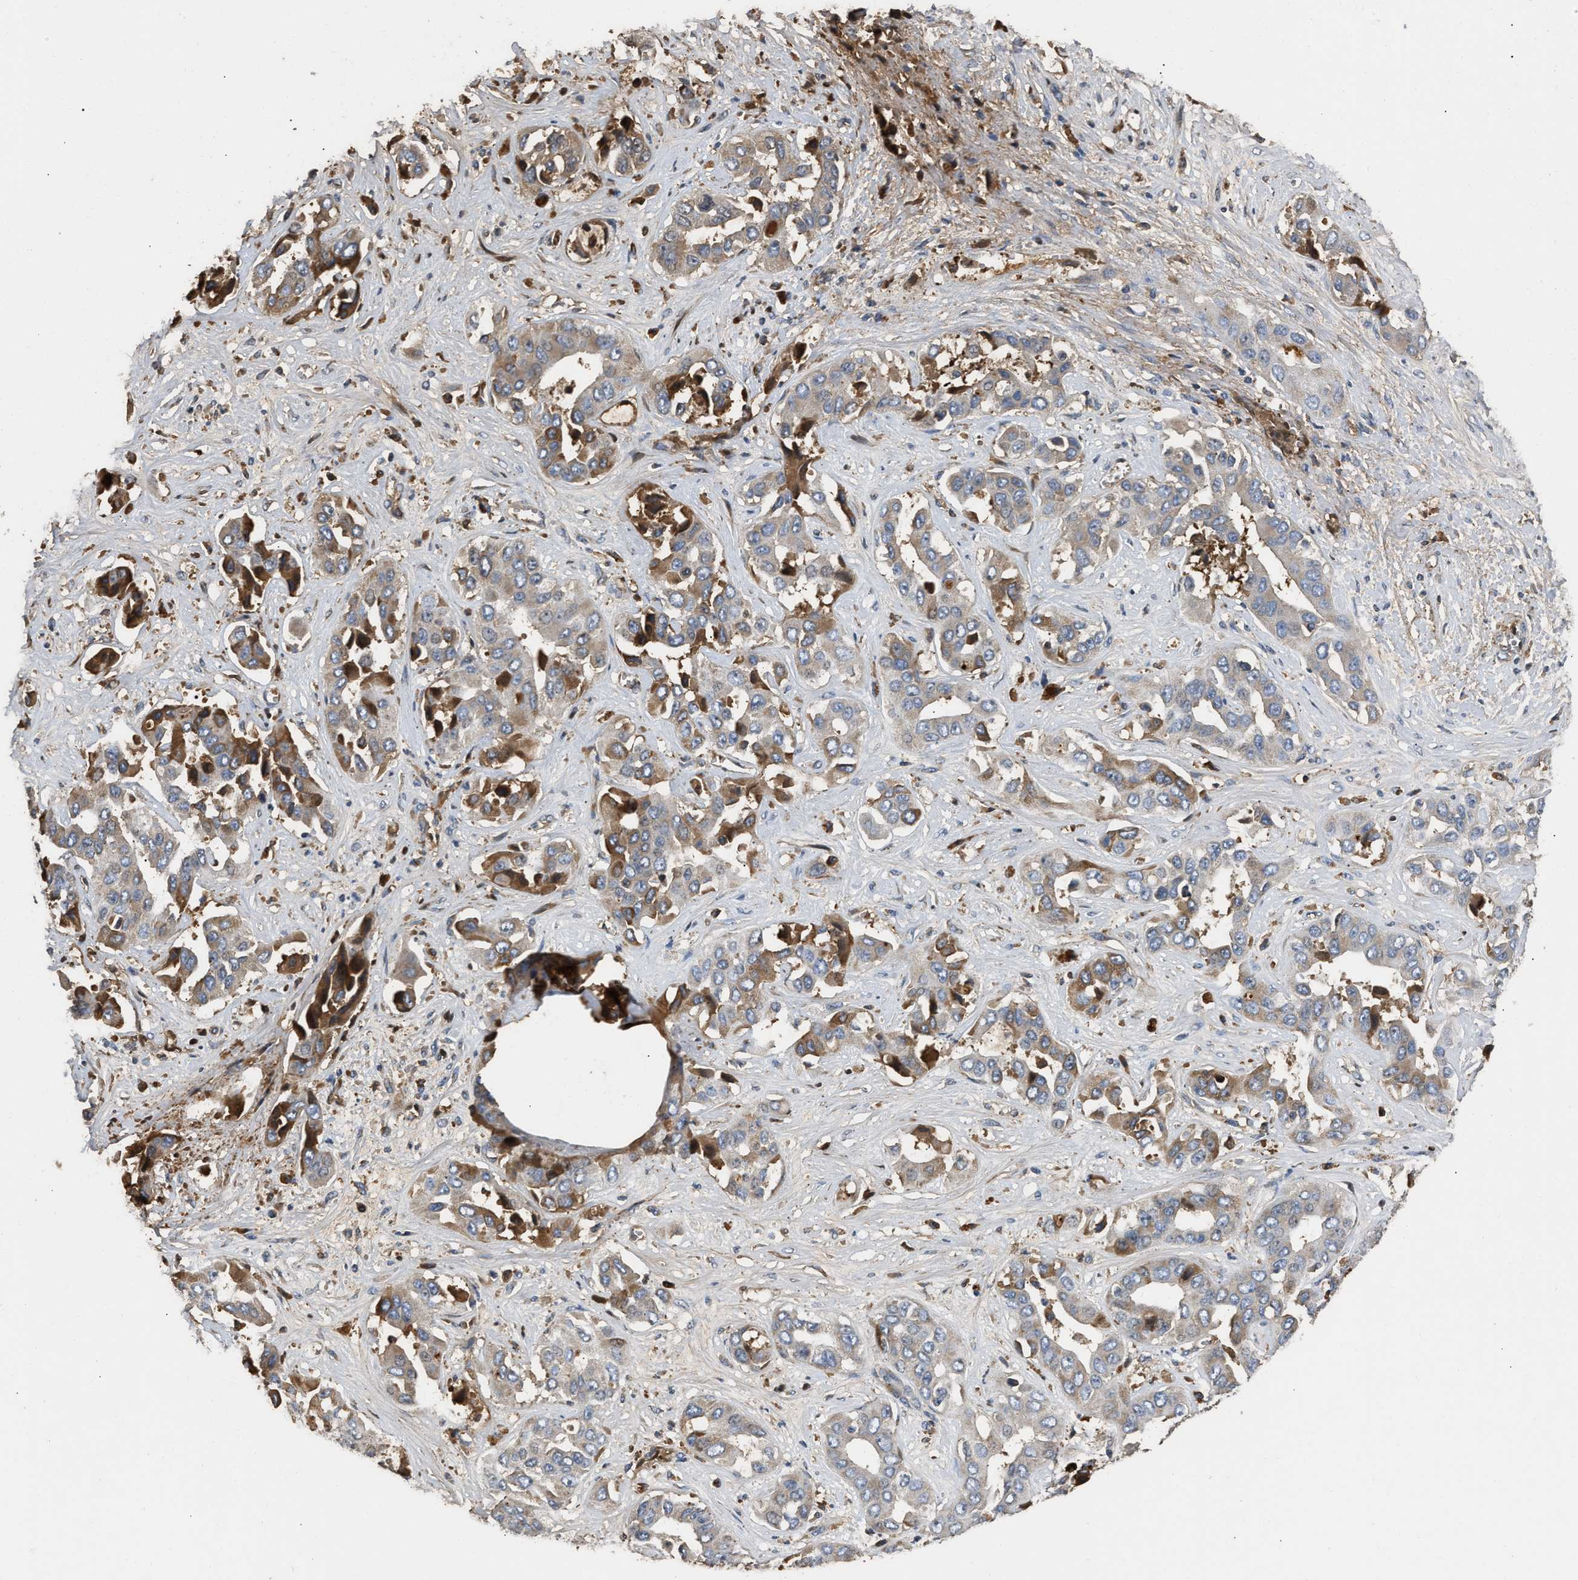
{"staining": {"intensity": "moderate", "quantity": ">75%", "location": "cytoplasmic/membranous"}, "tissue": "liver cancer", "cell_type": "Tumor cells", "image_type": "cancer", "snomed": [{"axis": "morphology", "description": "Cholangiocarcinoma"}, {"axis": "topography", "description": "Liver"}], "caption": "There is medium levels of moderate cytoplasmic/membranous staining in tumor cells of liver cancer, as demonstrated by immunohistochemical staining (brown color).", "gene": "C3", "patient": {"sex": "female", "age": 52}}